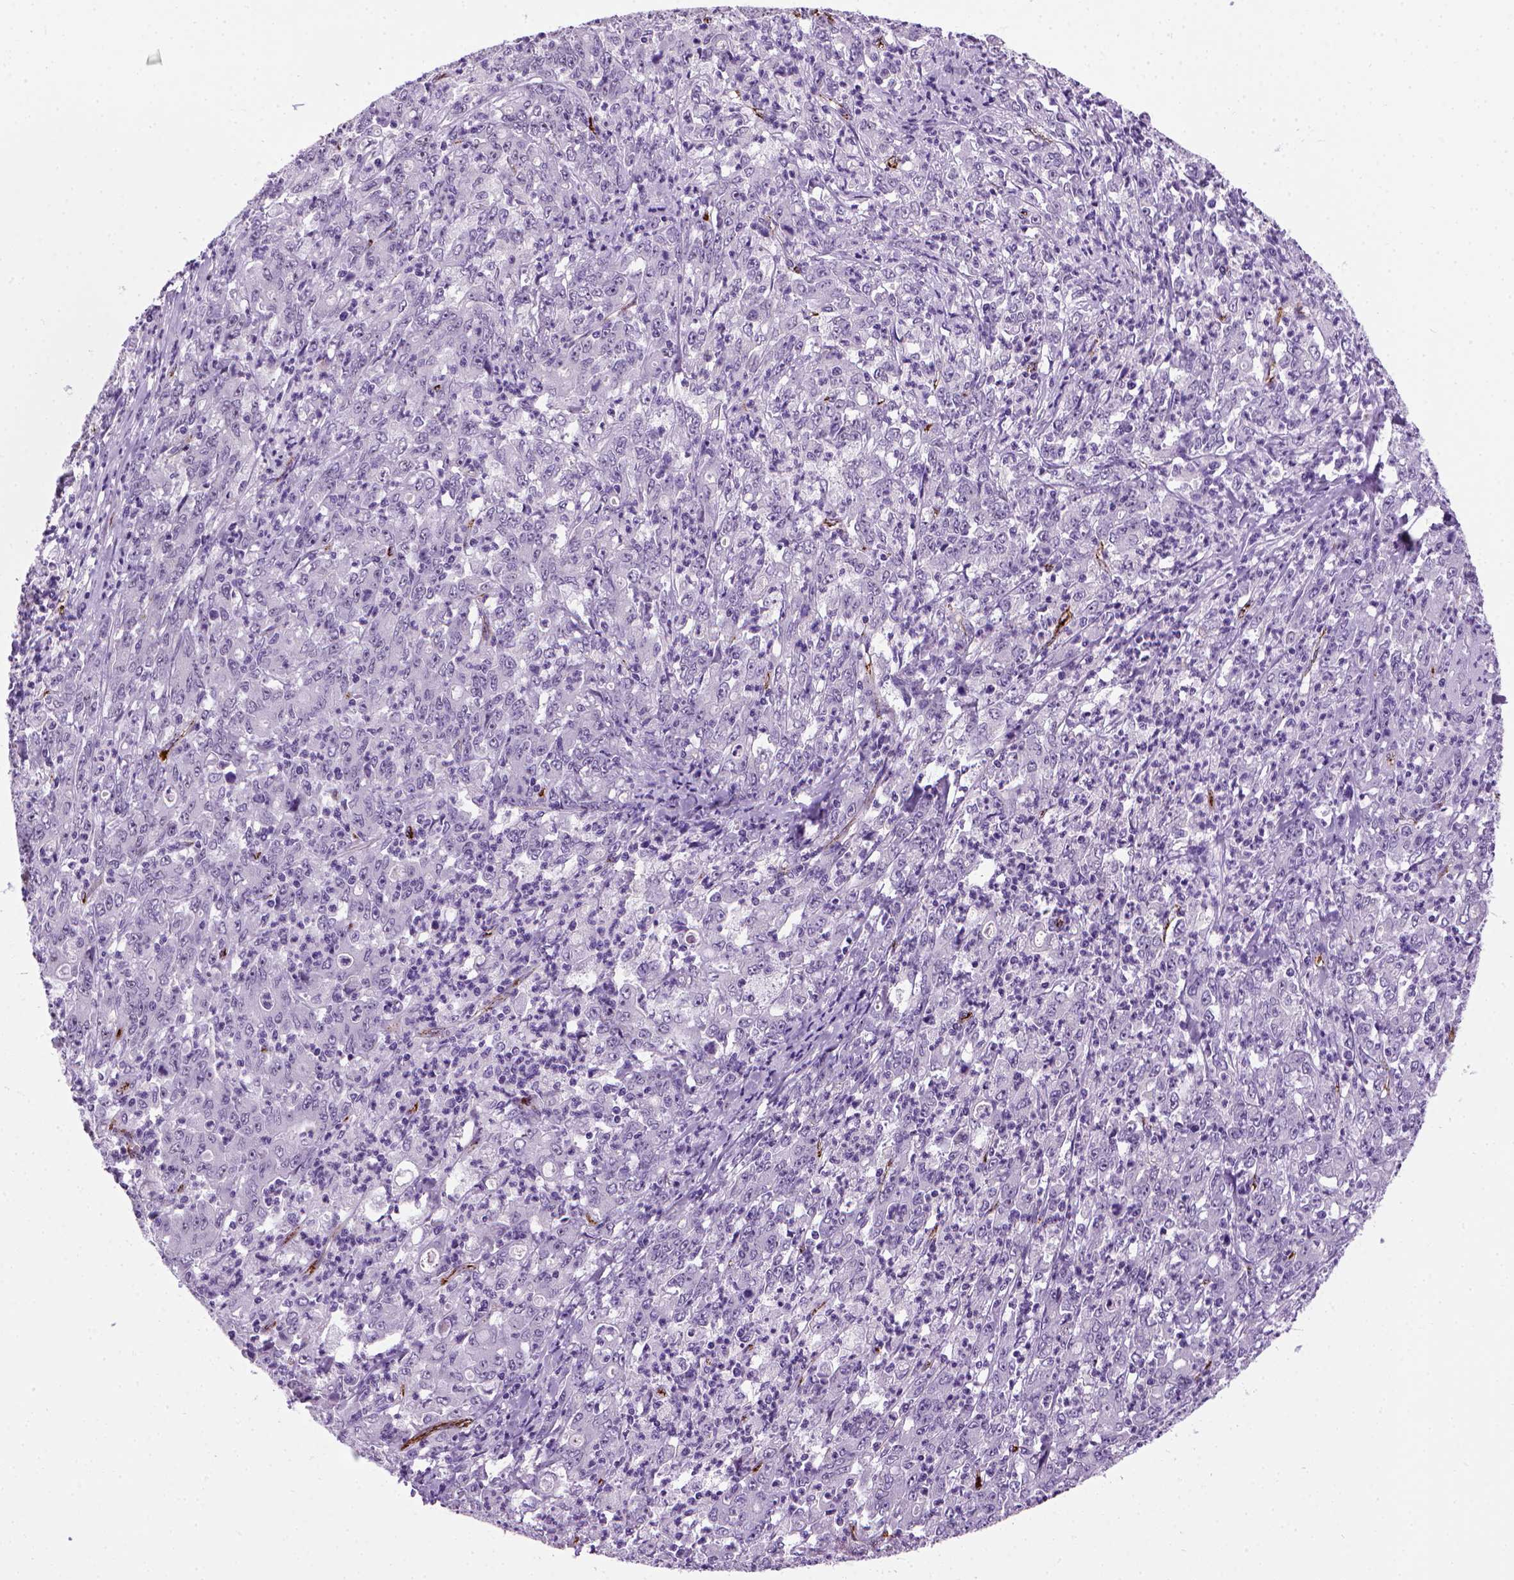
{"staining": {"intensity": "negative", "quantity": "none", "location": "none"}, "tissue": "stomach cancer", "cell_type": "Tumor cells", "image_type": "cancer", "snomed": [{"axis": "morphology", "description": "Adenocarcinoma, NOS"}, {"axis": "topography", "description": "Stomach, lower"}], "caption": "The image displays no staining of tumor cells in adenocarcinoma (stomach).", "gene": "VWF", "patient": {"sex": "female", "age": 71}}